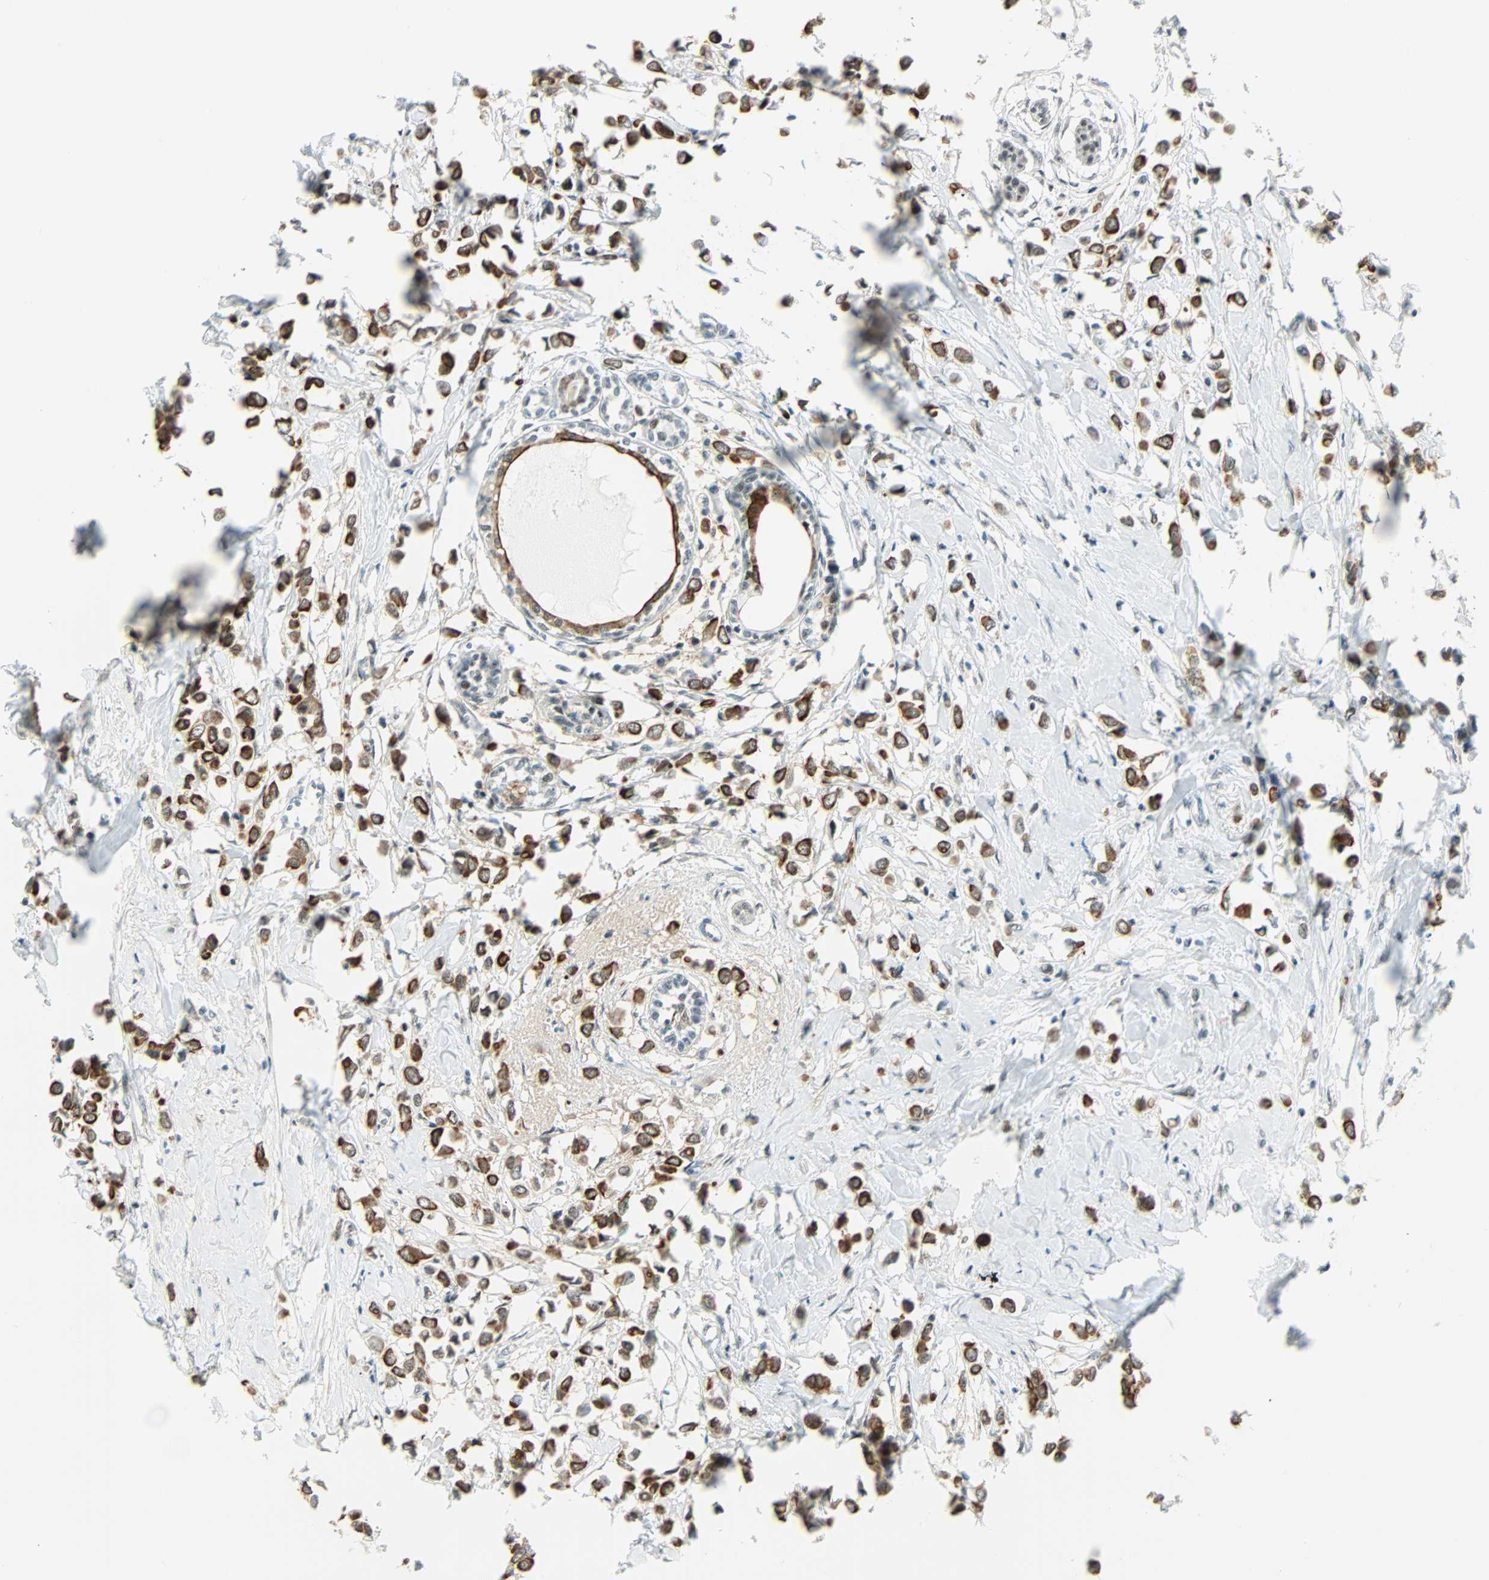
{"staining": {"intensity": "strong", "quantity": ">75%", "location": "cytoplasmic/membranous"}, "tissue": "breast cancer", "cell_type": "Tumor cells", "image_type": "cancer", "snomed": [{"axis": "morphology", "description": "Lobular carcinoma"}, {"axis": "topography", "description": "Breast"}], "caption": "Immunohistochemical staining of lobular carcinoma (breast) shows high levels of strong cytoplasmic/membranous staining in approximately >75% of tumor cells.", "gene": "NELFE", "patient": {"sex": "female", "age": 51}}